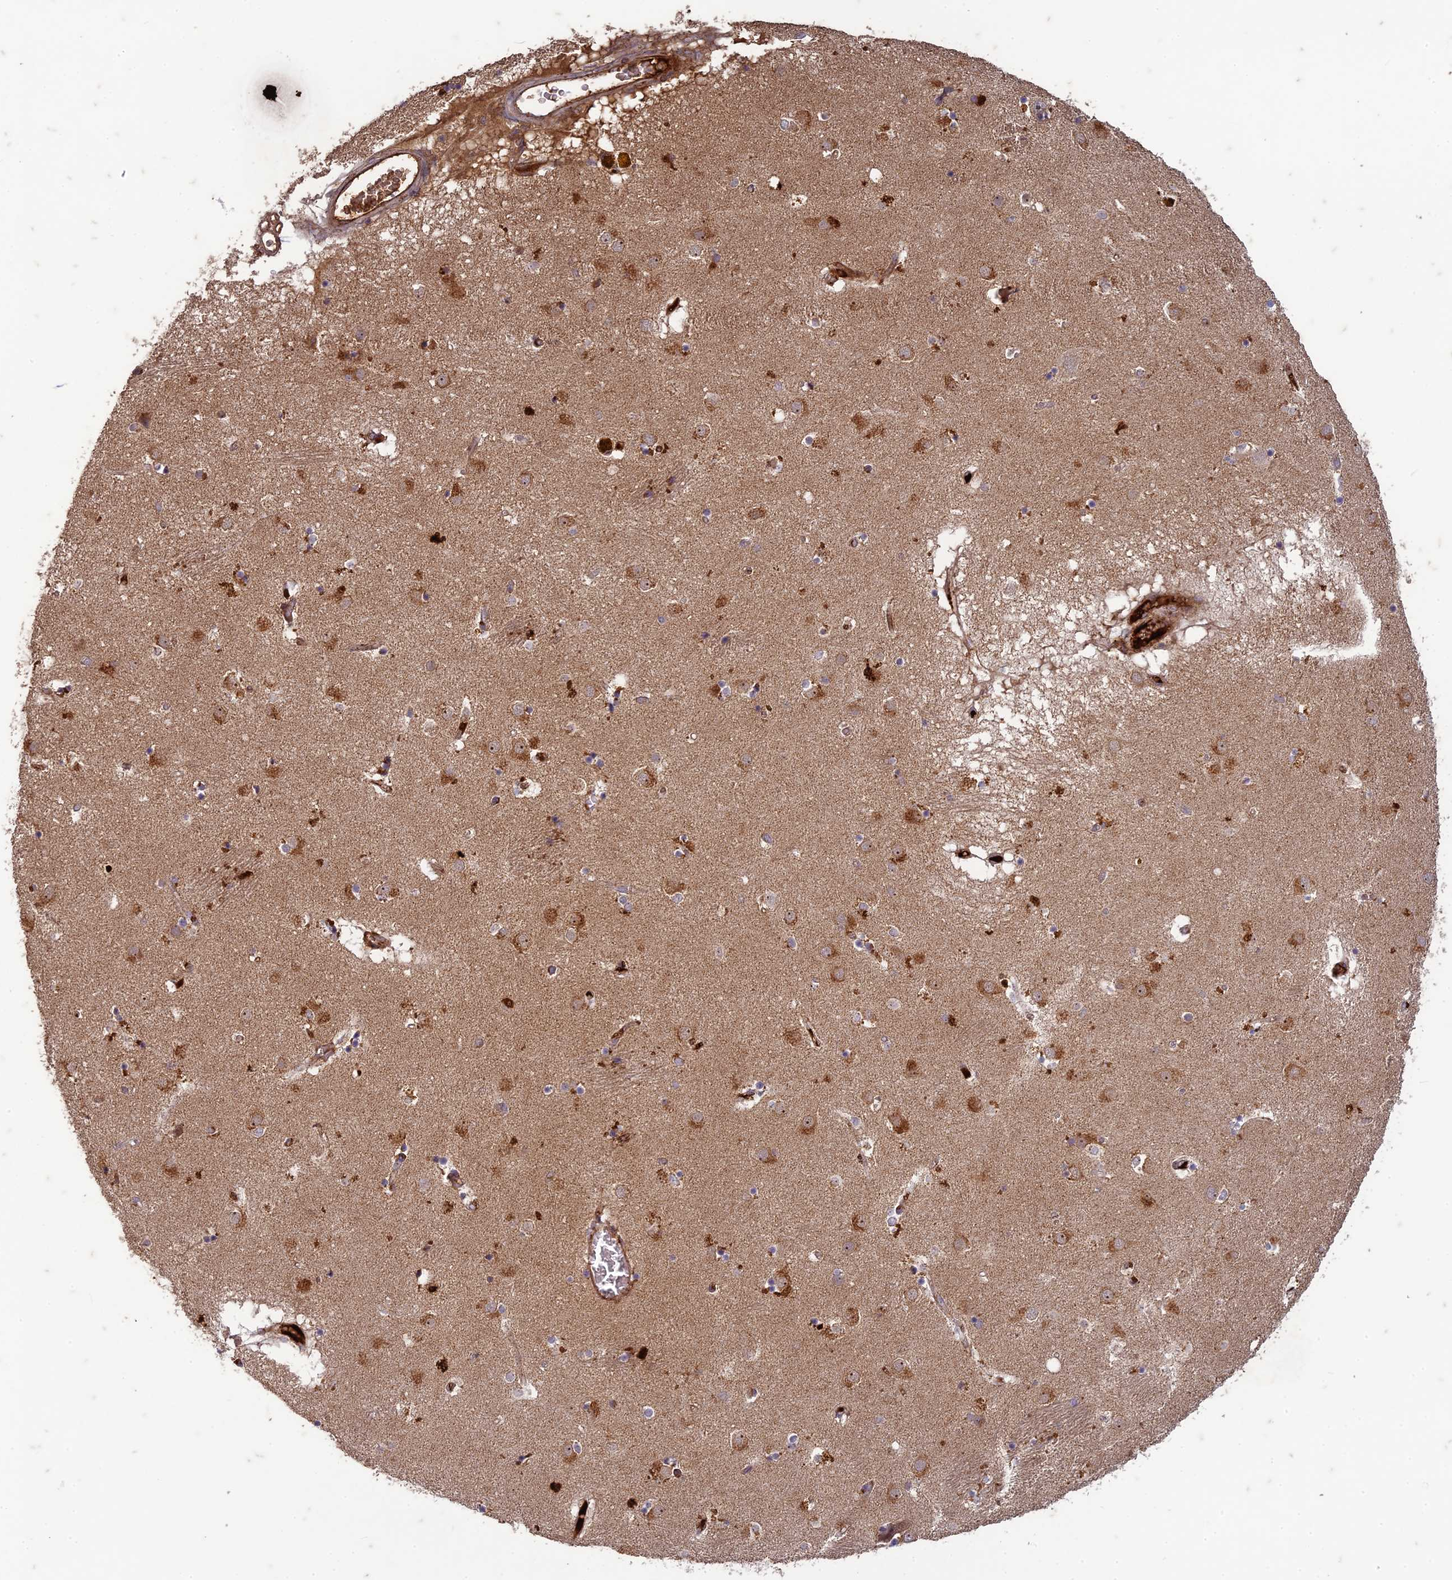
{"staining": {"intensity": "moderate", "quantity": ">75%", "location": "cytoplasmic/membranous"}, "tissue": "caudate", "cell_type": "Glial cells", "image_type": "normal", "snomed": [{"axis": "morphology", "description": "Normal tissue, NOS"}, {"axis": "topography", "description": "Lateral ventricle wall"}], "caption": "Immunohistochemistry (IHC) (DAB (3,3'-diaminobenzidine)) staining of unremarkable caudate reveals moderate cytoplasmic/membranous protein staining in approximately >75% of glial cells.", "gene": "TCF25", "patient": {"sex": "male", "age": 70}}